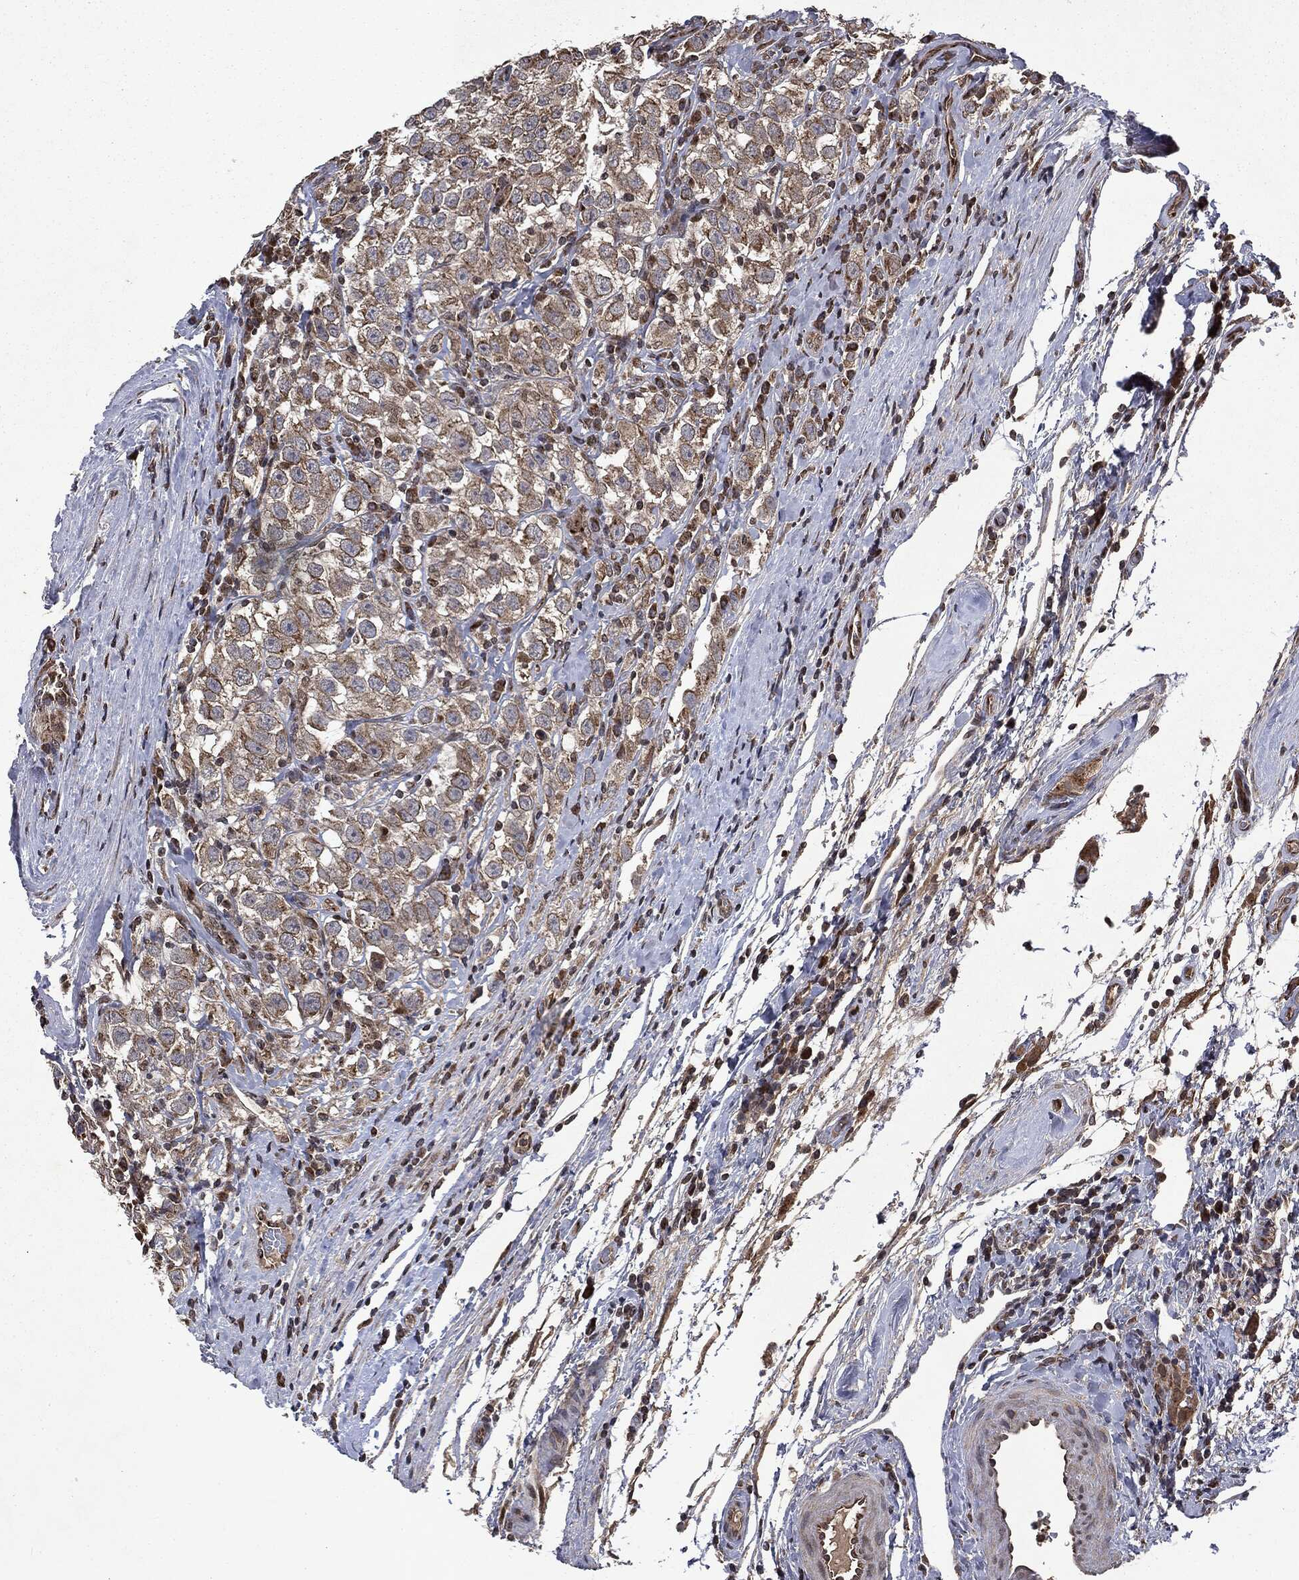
{"staining": {"intensity": "moderate", "quantity": "<25%", "location": "cytoplasmic/membranous"}, "tissue": "testis cancer", "cell_type": "Tumor cells", "image_type": "cancer", "snomed": [{"axis": "morphology", "description": "Seminoma, NOS"}, {"axis": "topography", "description": "Testis"}], "caption": "Immunohistochemical staining of human testis seminoma demonstrates moderate cytoplasmic/membranous protein positivity in about <25% of tumor cells. Using DAB (brown) and hematoxylin (blue) stains, captured at high magnification using brightfield microscopy.", "gene": "PLPPR2", "patient": {"sex": "male", "age": 41}}